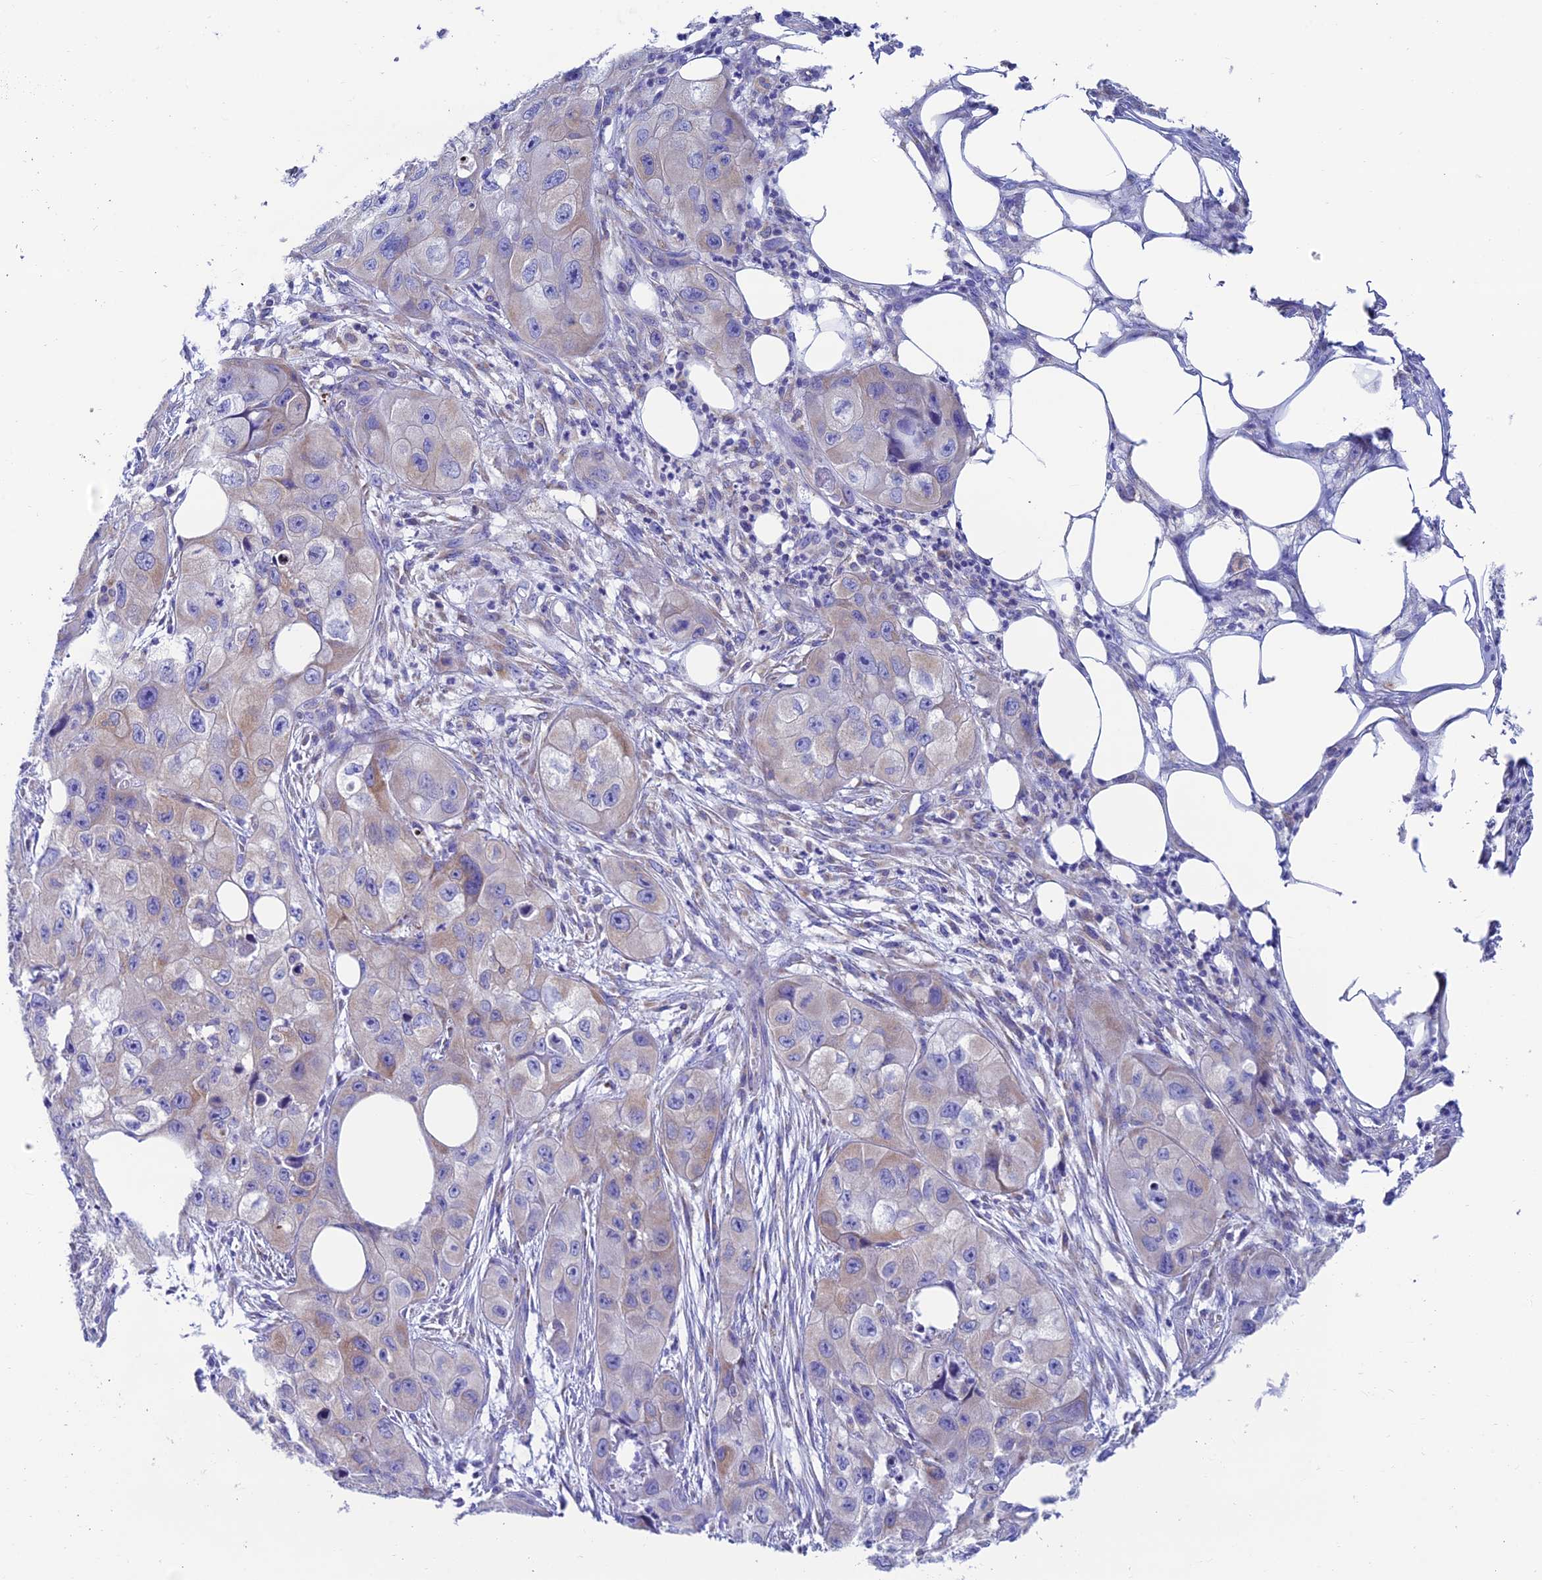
{"staining": {"intensity": "negative", "quantity": "none", "location": "none"}, "tissue": "skin cancer", "cell_type": "Tumor cells", "image_type": "cancer", "snomed": [{"axis": "morphology", "description": "Squamous cell carcinoma, NOS"}, {"axis": "topography", "description": "Skin"}, {"axis": "topography", "description": "Subcutis"}], "caption": "Tumor cells show no significant protein positivity in skin cancer (squamous cell carcinoma).", "gene": "REEP4", "patient": {"sex": "male", "age": 73}}